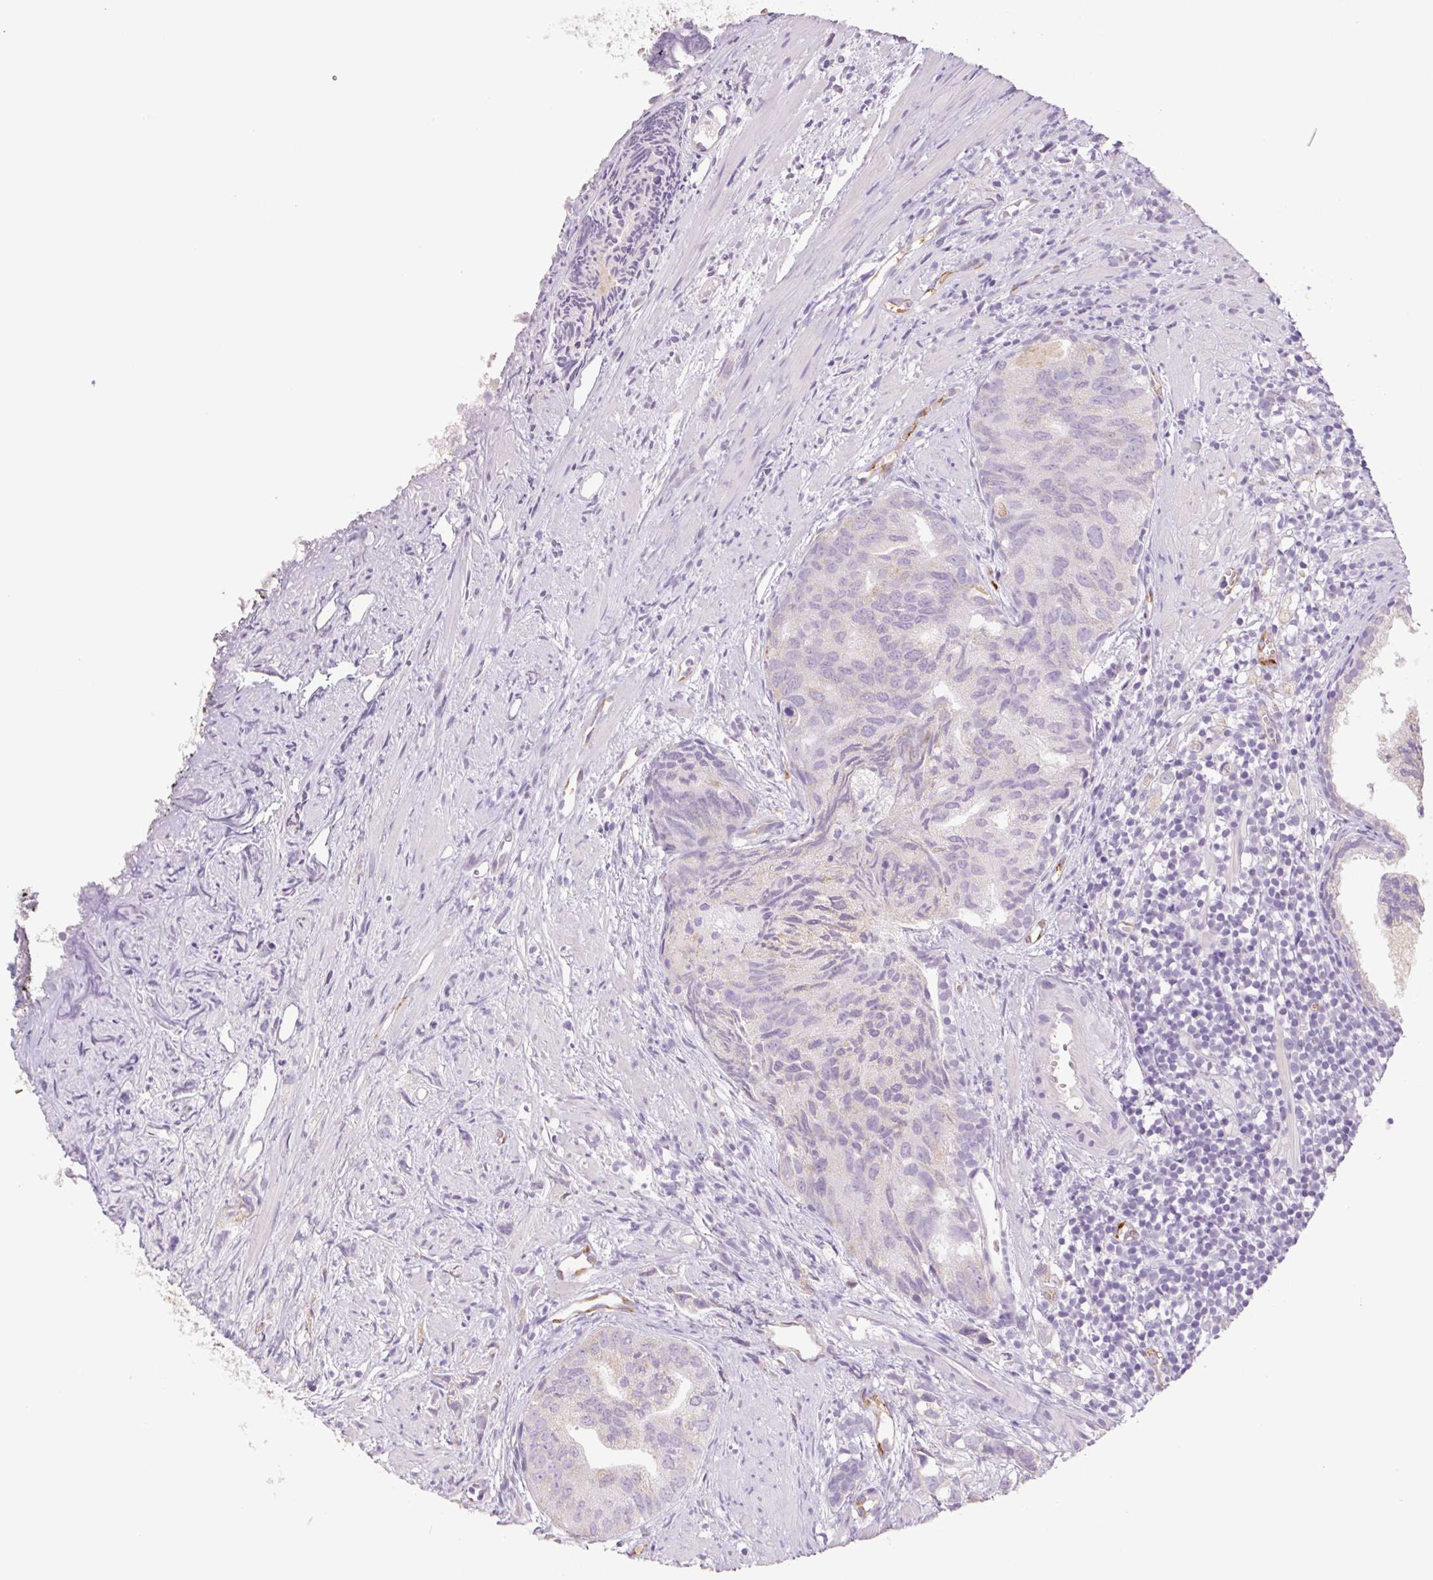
{"staining": {"intensity": "negative", "quantity": "none", "location": "none"}, "tissue": "prostate cancer", "cell_type": "Tumor cells", "image_type": "cancer", "snomed": [{"axis": "morphology", "description": "Adenocarcinoma, High grade"}, {"axis": "topography", "description": "Prostate"}], "caption": "Immunohistochemical staining of prostate cancer reveals no significant staining in tumor cells.", "gene": "IGFL3", "patient": {"sex": "male", "age": 58}}